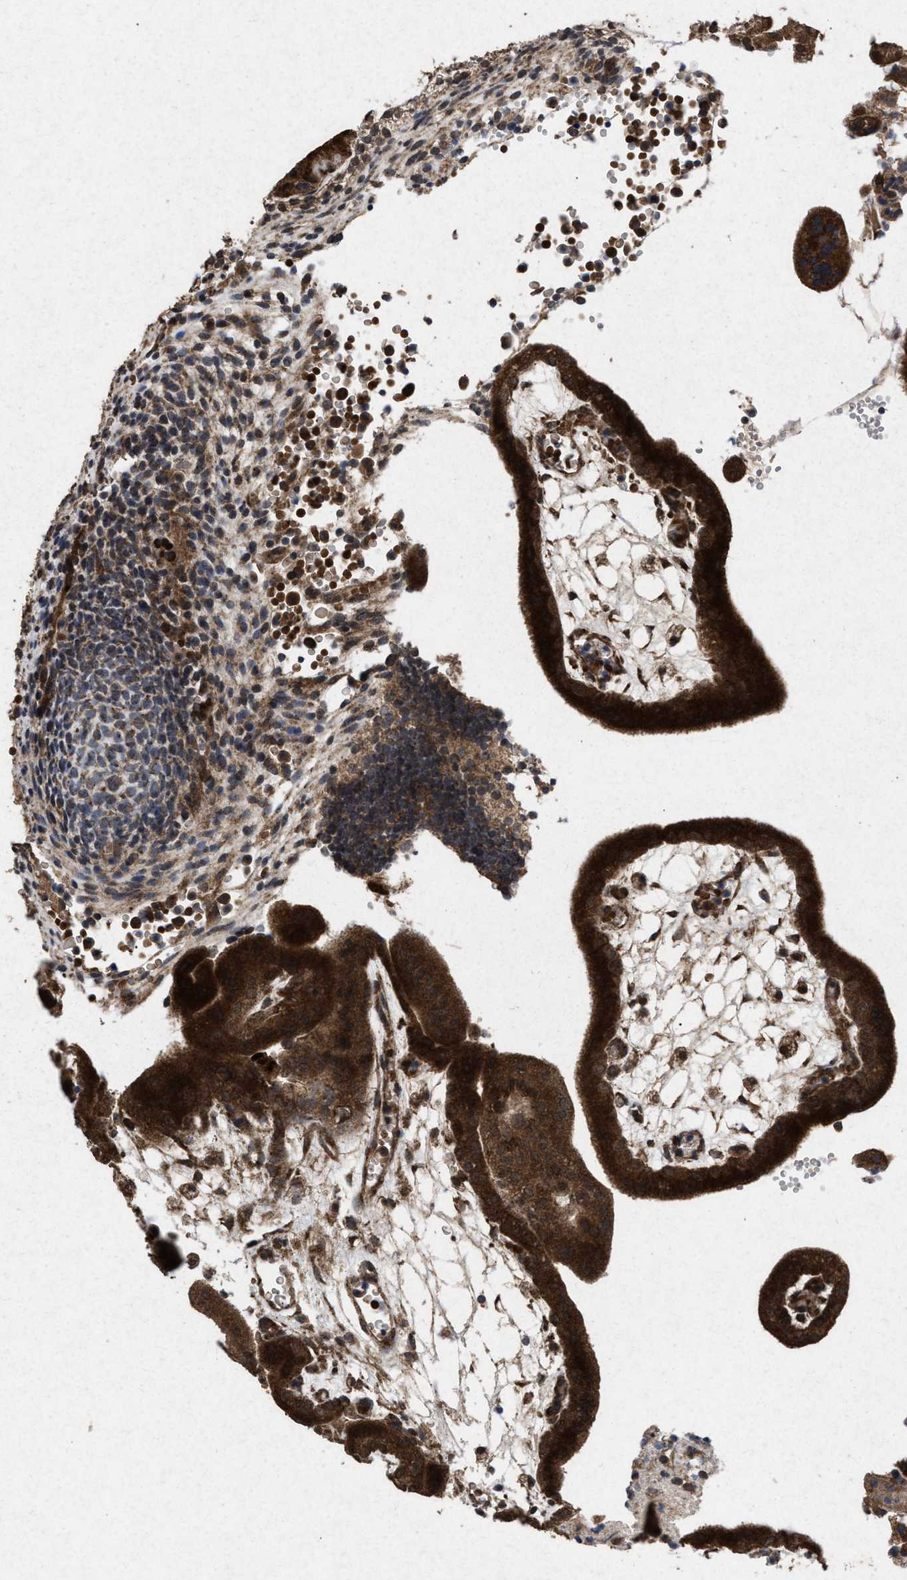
{"staining": {"intensity": "strong", "quantity": ">75%", "location": "cytoplasmic/membranous"}, "tissue": "placenta", "cell_type": "Trophoblastic cells", "image_type": "normal", "snomed": [{"axis": "morphology", "description": "Normal tissue, NOS"}, {"axis": "topography", "description": "Placenta"}], "caption": "A high-resolution photomicrograph shows IHC staining of unremarkable placenta, which shows strong cytoplasmic/membranous positivity in approximately >75% of trophoblastic cells.", "gene": "MSI2", "patient": {"sex": "female", "age": 18}}